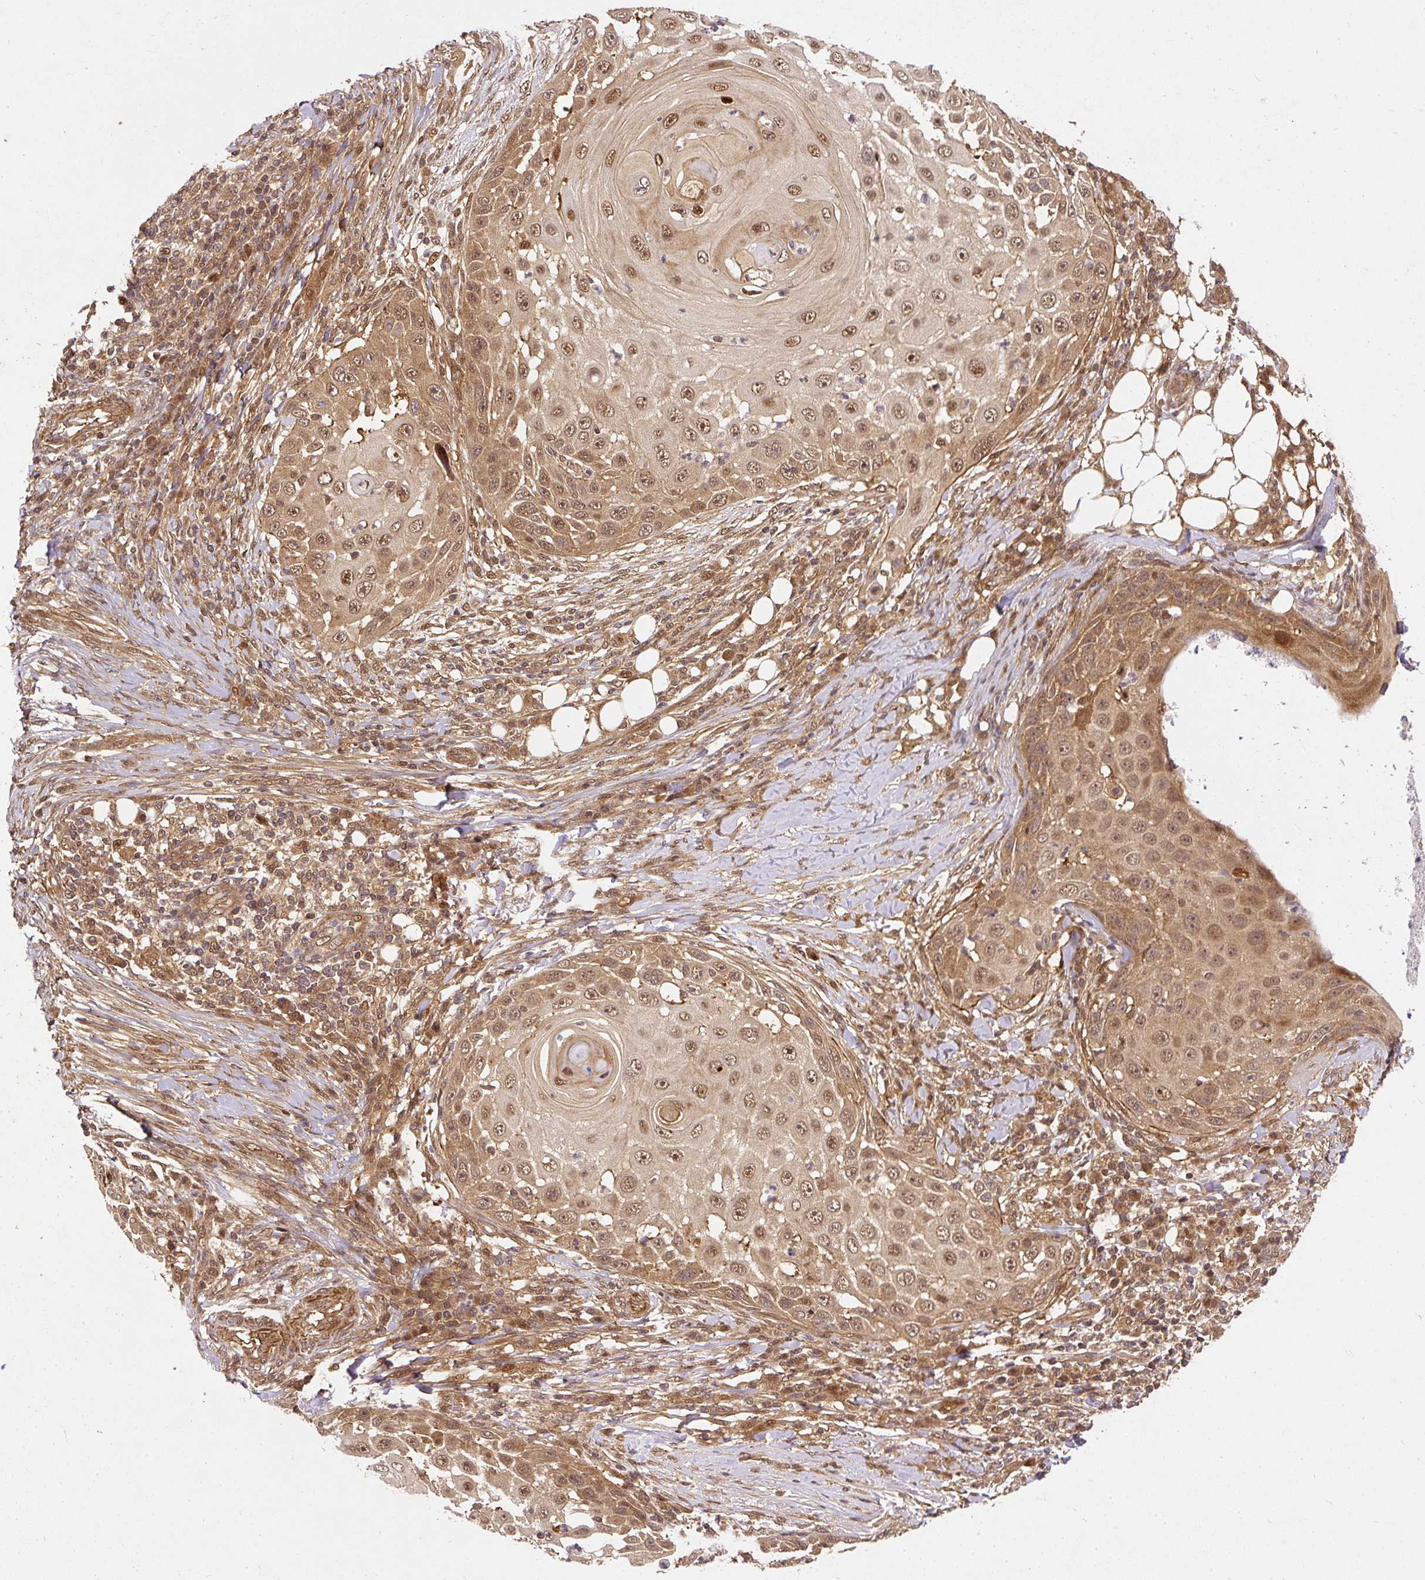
{"staining": {"intensity": "moderate", "quantity": ">75%", "location": "cytoplasmic/membranous,nuclear"}, "tissue": "skin cancer", "cell_type": "Tumor cells", "image_type": "cancer", "snomed": [{"axis": "morphology", "description": "Squamous cell carcinoma, NOS"}, {"axis": "topography", "description": "Skin"}], "caption": "A high-resolution photomicrograph shows IHC staining of skin cancer, which demonstrates moderate cytoplasmic/membranous and nuclear expression in approximately >75% of tumor cells. (DAB (3,3'-diaminobenzidine) = brown stain, brightfield microscopy at high magnification).", "gene": "PSMD1", "patient": {"sex": "female", "age": 44}}